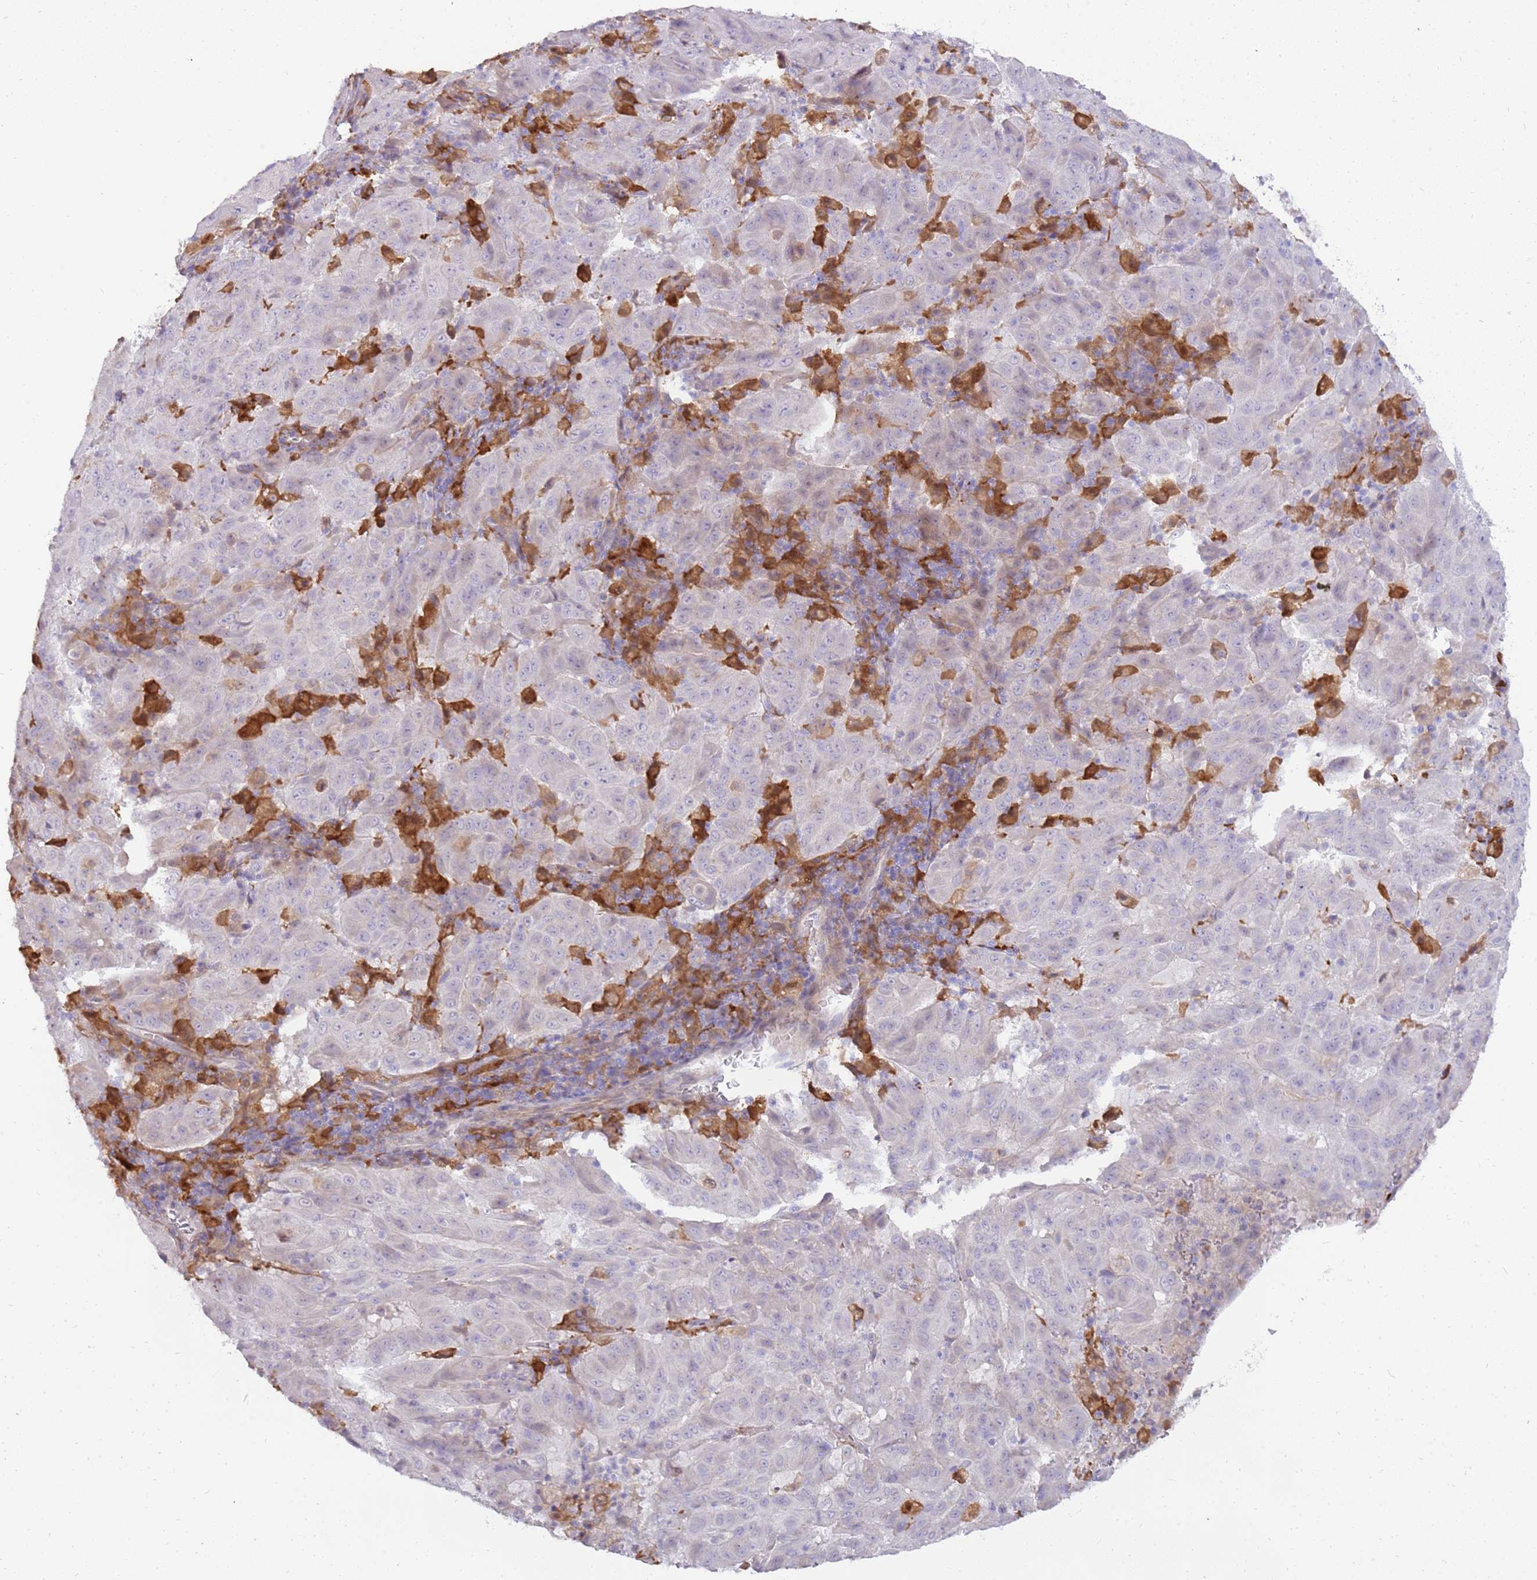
{"staining": {"intensity": "negative", "quantity": "none", "location": "none"}, "tissue": "pancreatic cancer", "cell_type": "Tumor cells", "image_type": "cancer", "snomed": [{"axis": "morphology", "description": "Adenocarcinoma, NOS"}, {"axis": "topography", "description": "Pancreas"}], "caption": "There is no significant staining in tumor cells of pancreatic cancer.", "gene": "DIPK1C", "patient": {"sex": "male", "age": 63}}